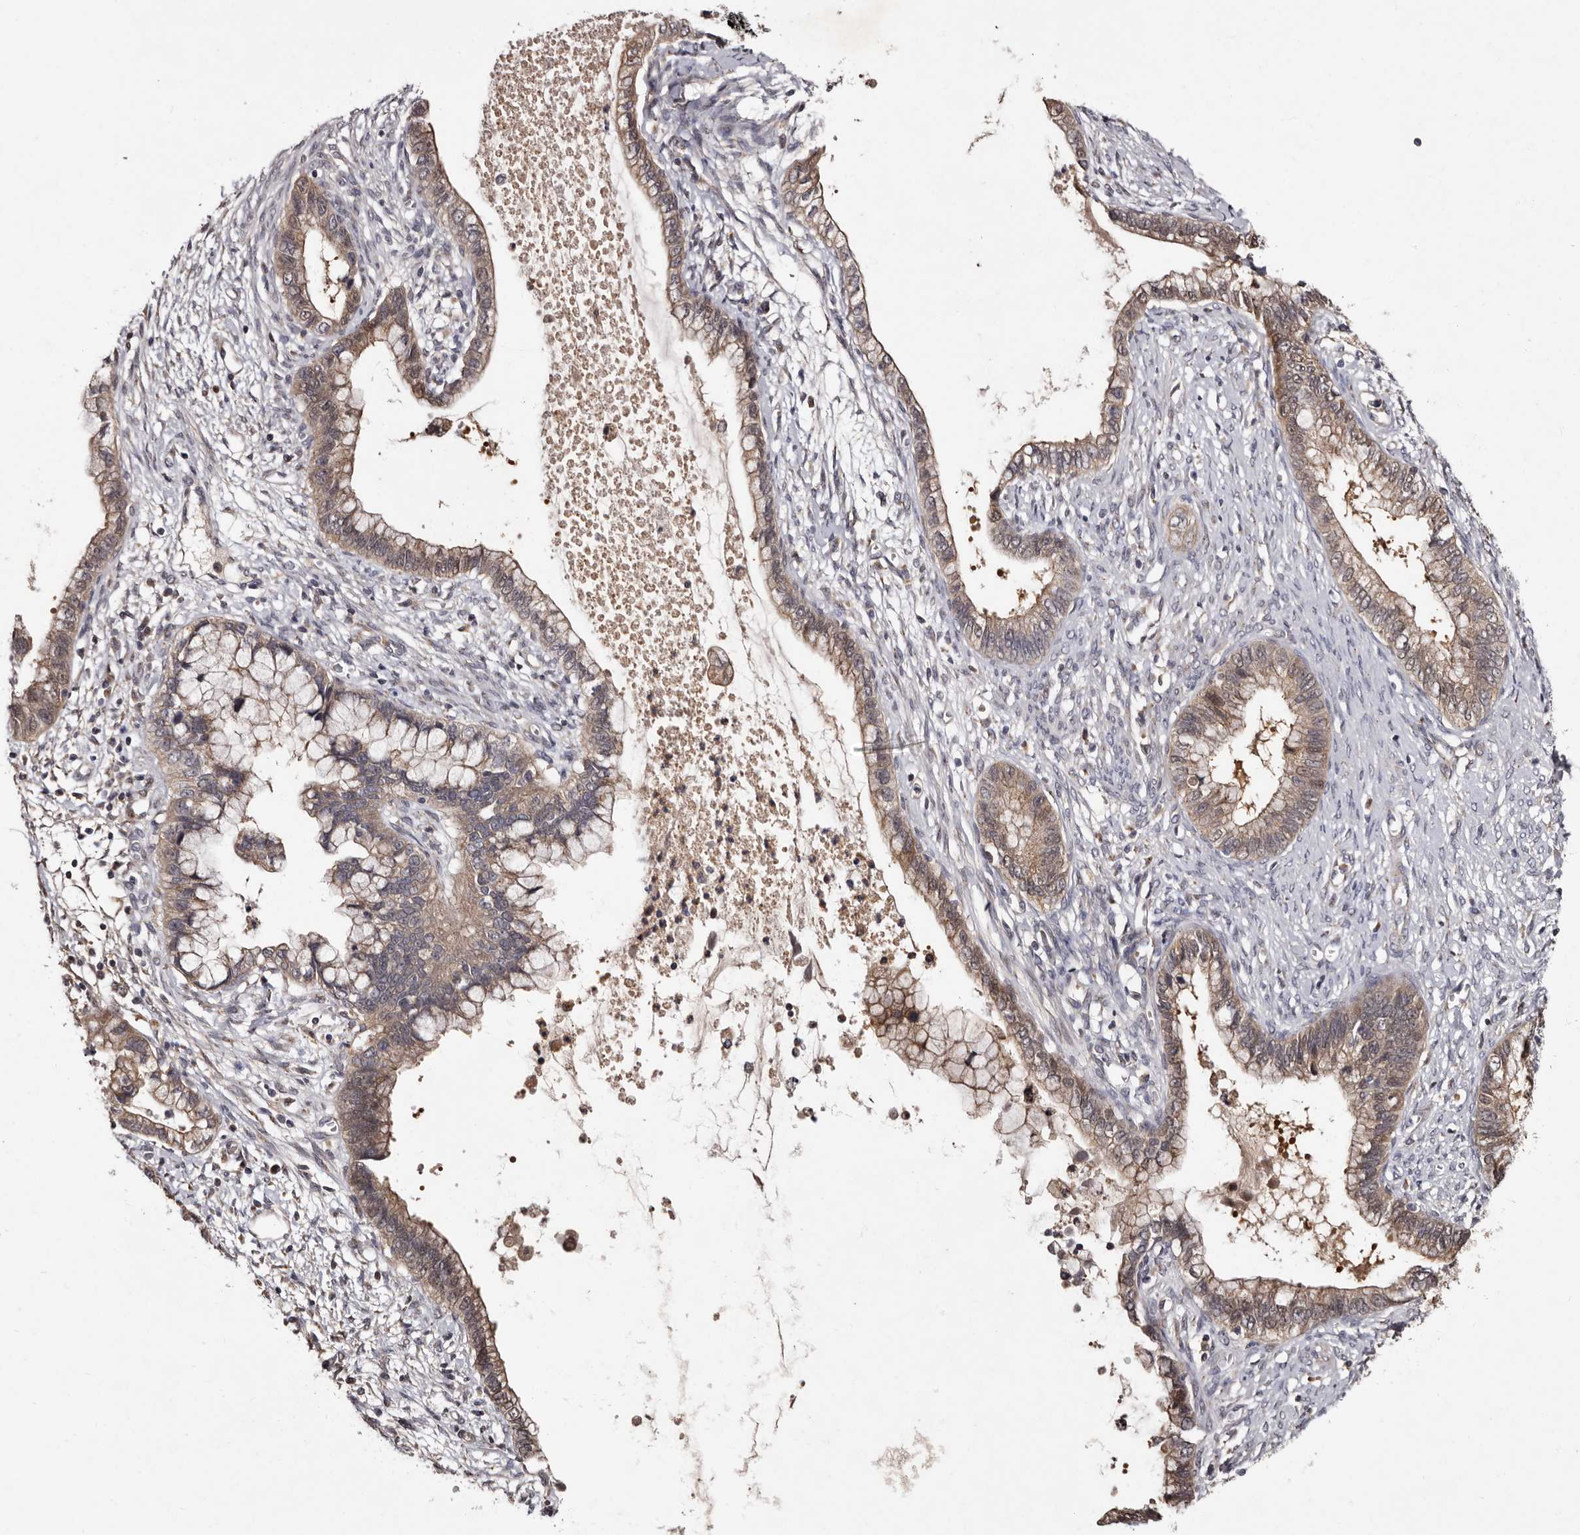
{"staining": {"intensity": "moderate", "quantity": ">75%", "location": "cytoplasmic/membranous"}, "tissue": "cervical cancer", "cell_type": "Tumor cells", "image_type": "cancer", "snomed": [{"axis": "morphology", "description": "Adenocarcinoma, NOS"}, {"axis": "topography", "description": "Cervix"}], "caption": "Human adenocarcinoma (cervical) stained for a protein (brown) demonstrates moderate cytoplasmic/membranous positive positivity in approximately >75% of tumor cells.", "gene": "DNPH1", "patient": {"sex": "female", "age": 44}}